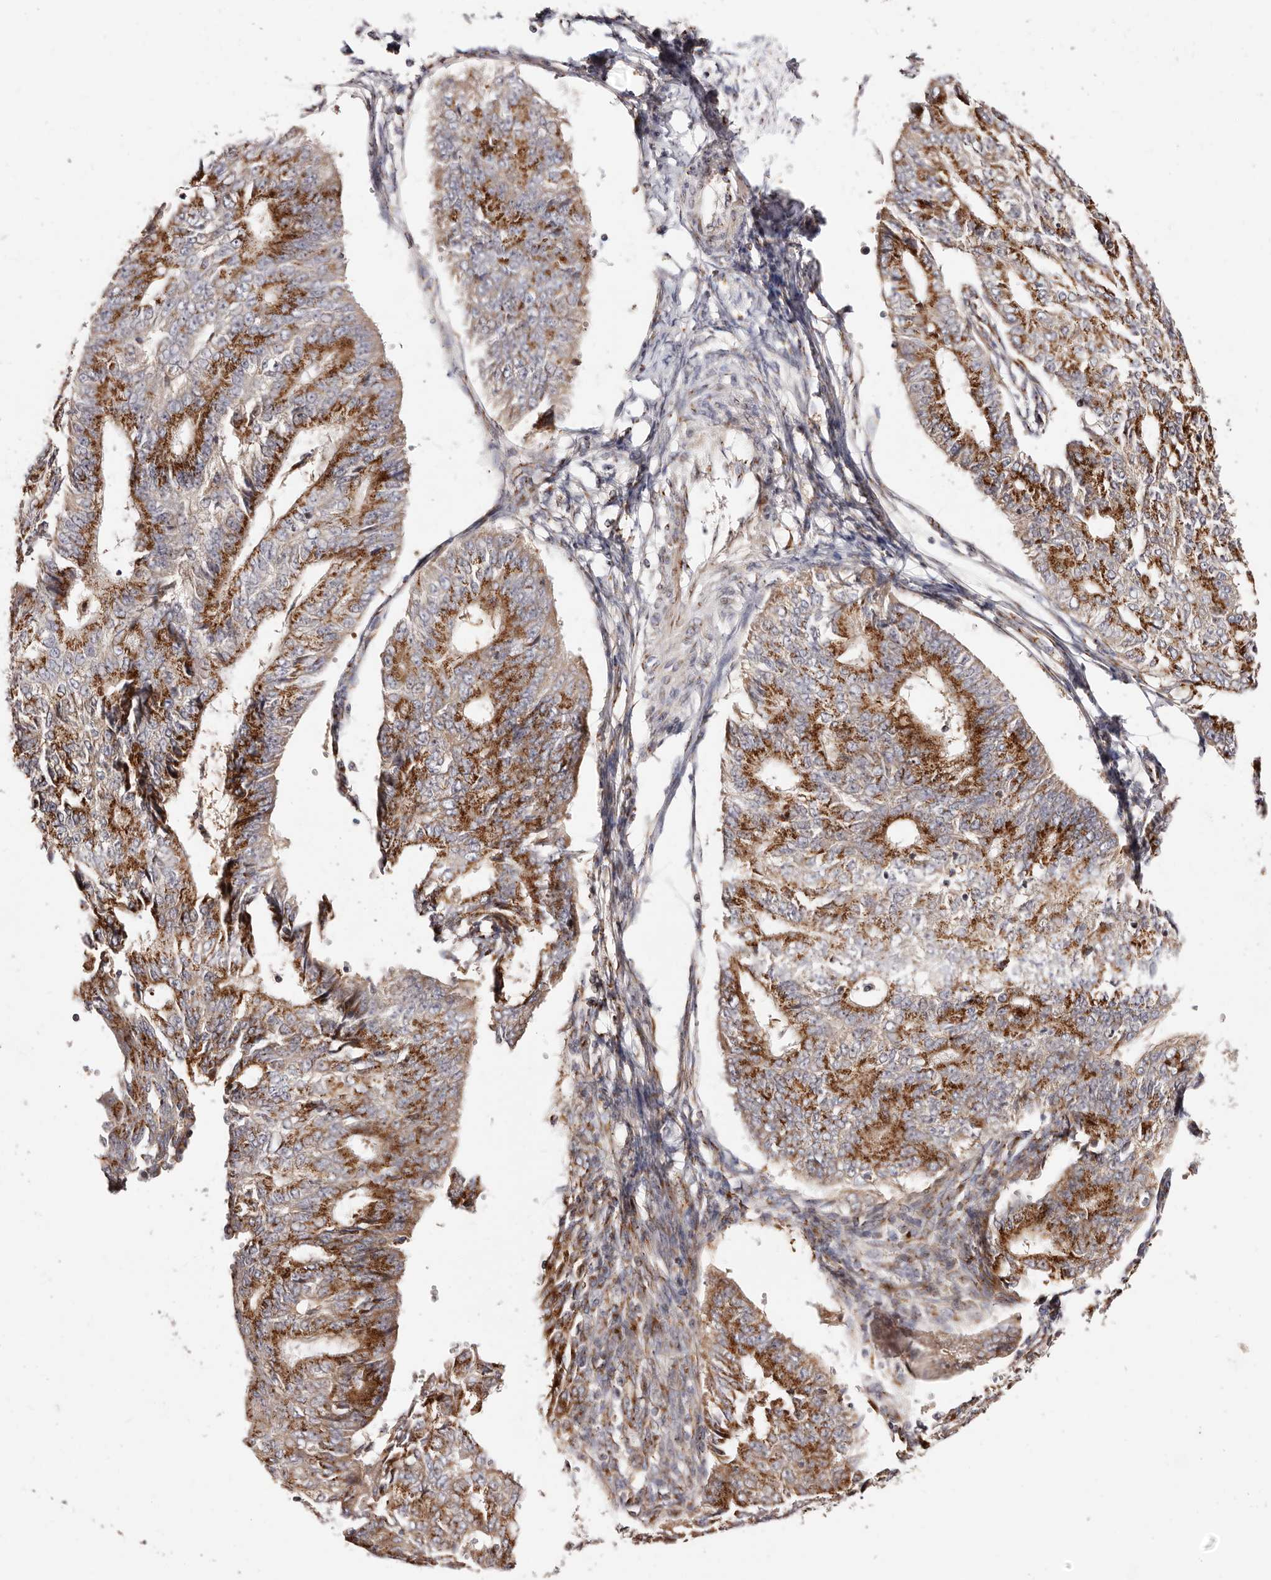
{"staining": {"intensity": "strong", "quantity": ">75%", "location": "cytoplasmic/membranous"}, "tissue": "endometrial cancer", "cell_type": "Tumor cells", "image_type": "cancer", "snomed": [{"axis": "morphology", "description": "Adenocarcinoma, NOS"}, {"axis": "topography", "description": "Endometrium"}], "caption": "Immunohistochemistry micrograph of endometrial cancer (adenocarcinoma) stained for a protein (brown), which exhibits high levels of strong cytoplasmic/membranous staining in about >75% of tumor cells.", "gene": "MAPK6", "patient": {"sex": "female", "age": 32}}